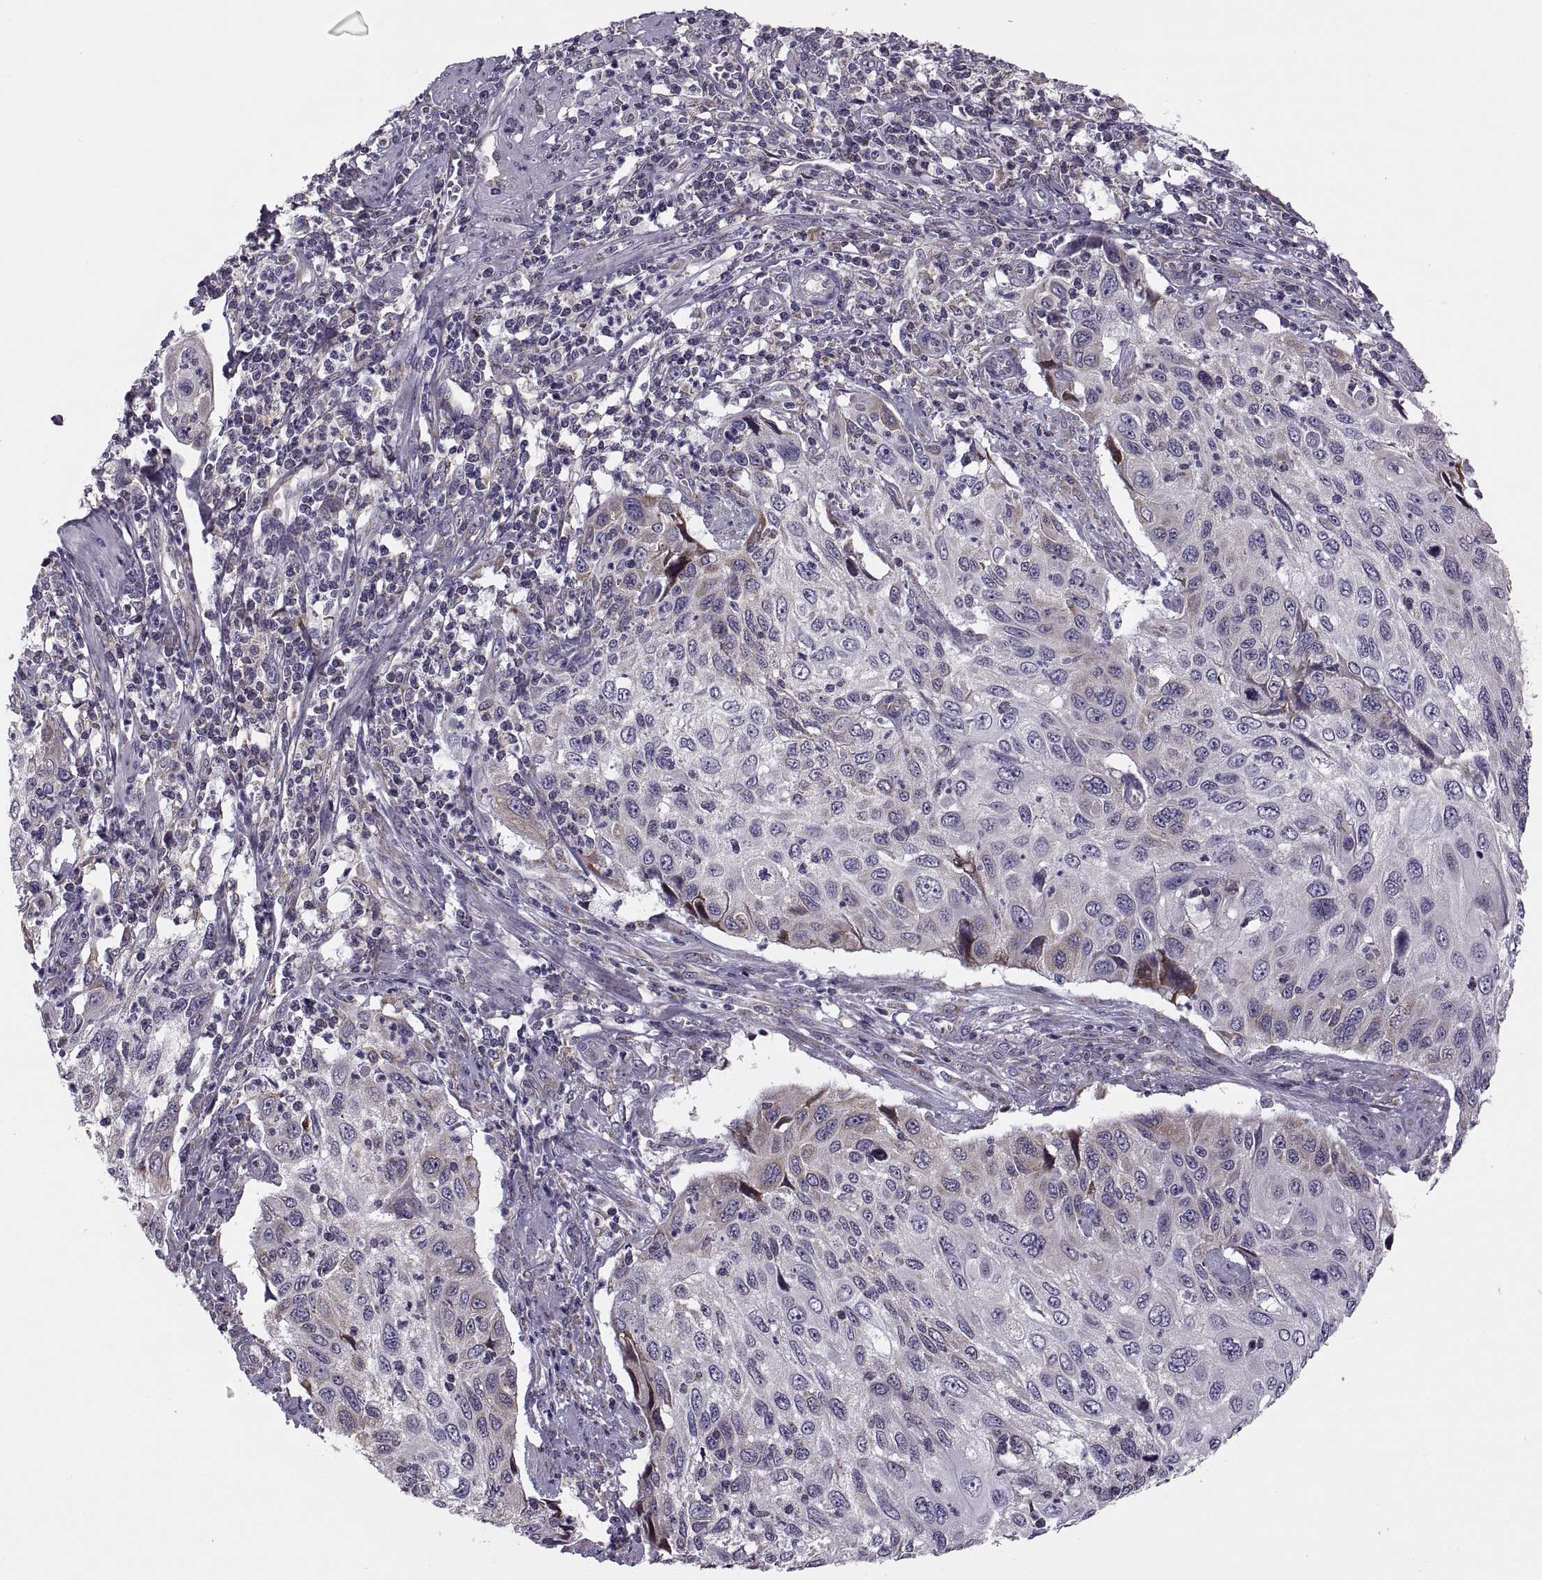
{"staining": {"intensity": "weak", "quantity": "<25%", "location": "cytoplasmic/membranous"}, "tissue": "cervical cancer", "cell_type": "Tumor cells", "image_type": "cancer", "snomed": [{"axis": "morphology", "description": "Squamous cell carcinoma, NOS"}, {"axis": "topography", "description": "Cervix"}], "caption": "Histopathology image shows no protein staining in tumor cells of squamous cell carcinoma (cervical) tissue.", "gene": "LETM2", "patient": {"sex": "female", "age": 70}}